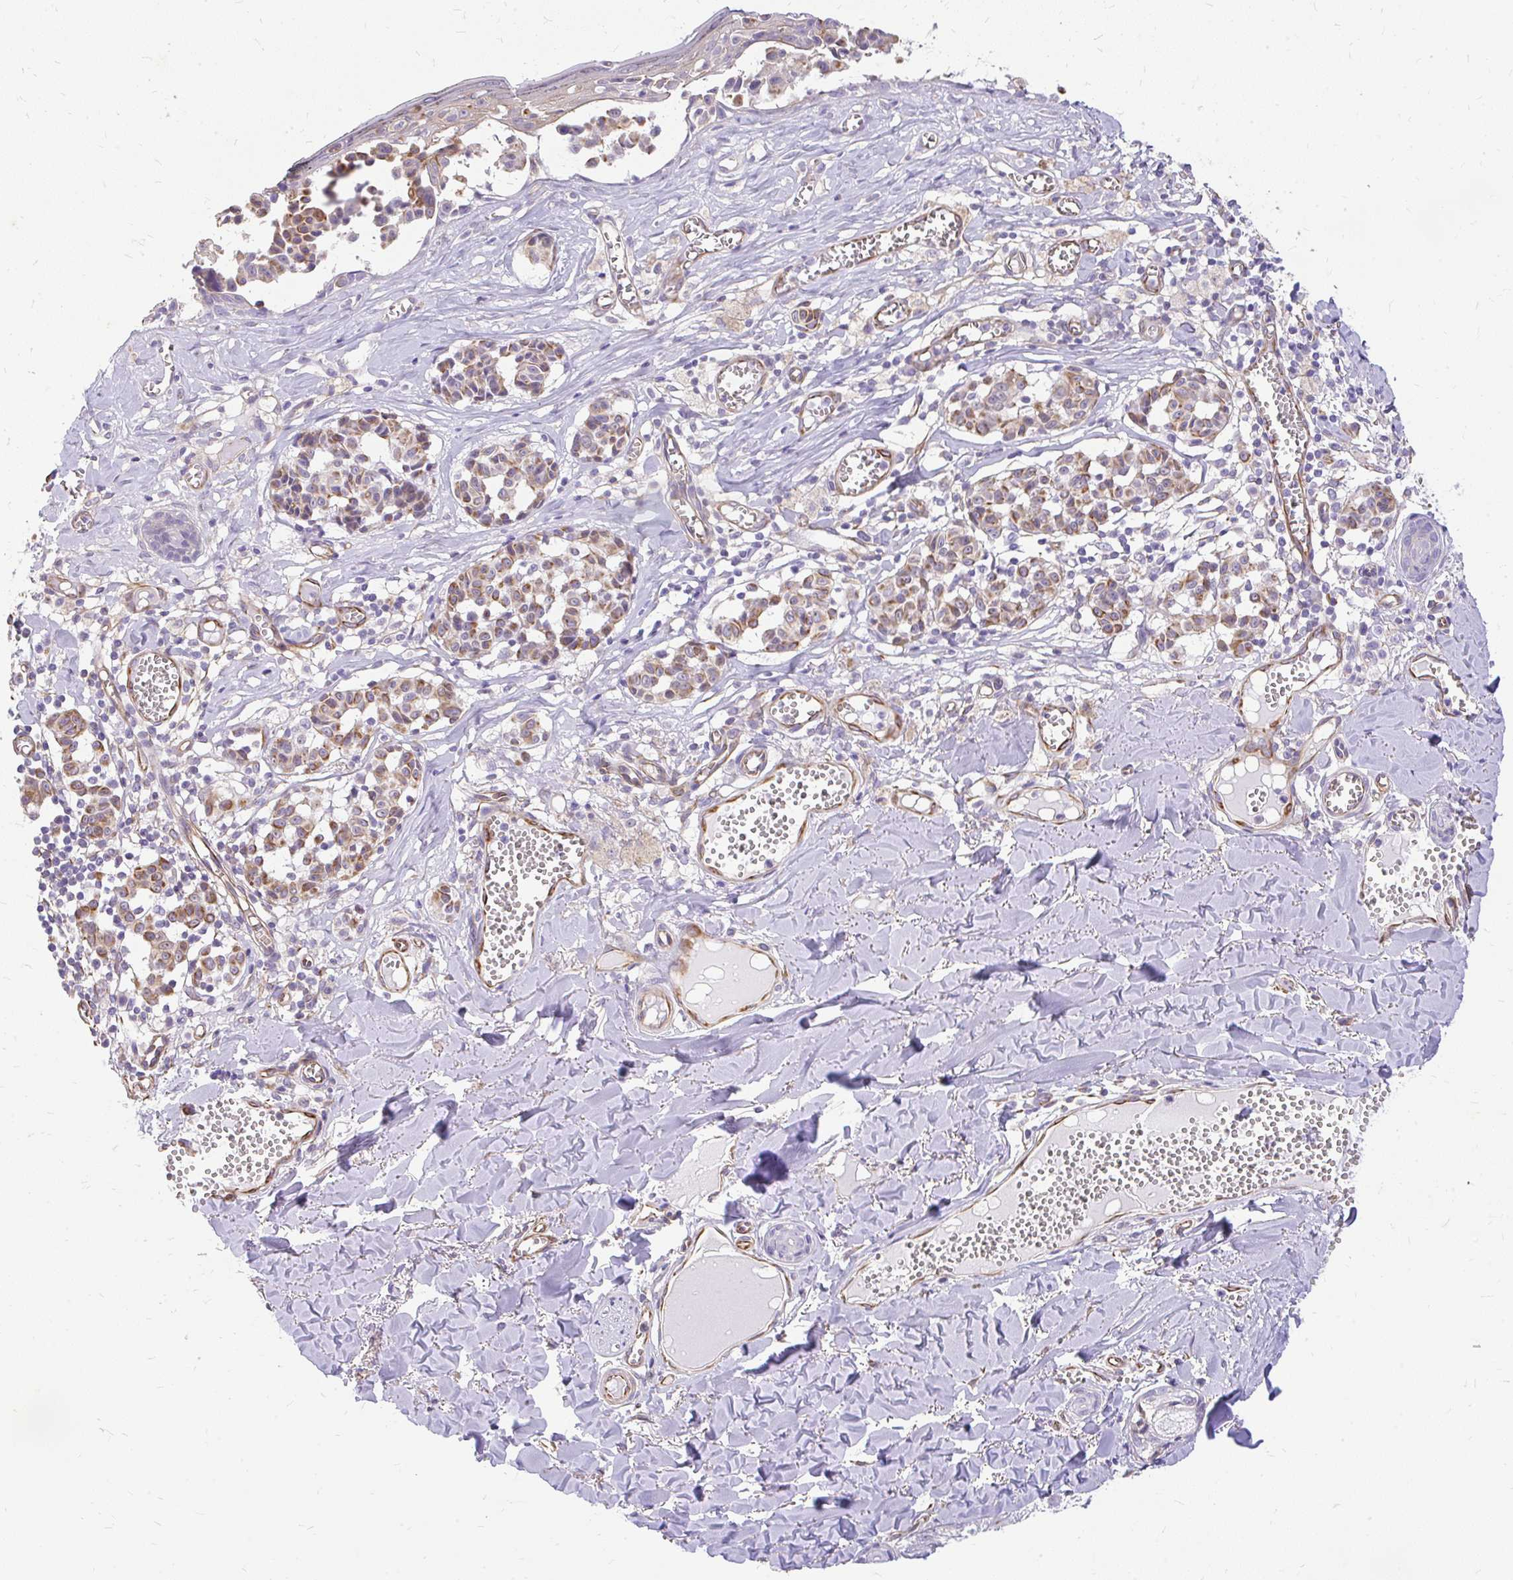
{"staining": {"intensity": "moderate", "quantity": "25%-75%", "location": "cytoplasmic/membranous"}, "tissue": "melanoma", "cell_type": "Tumor cells", "image_type": "cancer", "snomed": [{"axis": "morphology", "description": "Malignant melanoma, NOS"}, {"axis": "topography", "description": "Skin"}], "caption": "Protein expression by IHC shows moderate cytoplasmic/membranous positivity in about 25%-75% of tumor cells in melanoma. The staining was performed using DAB (3,3'-diaminobenzidine) to visualize the protein expression in brown, while the nuclei were stained in blue with hematoxylin (Magnification: 20x).", "gene": "FAM83C", "patient": {"sex": "female", "age": 43}}